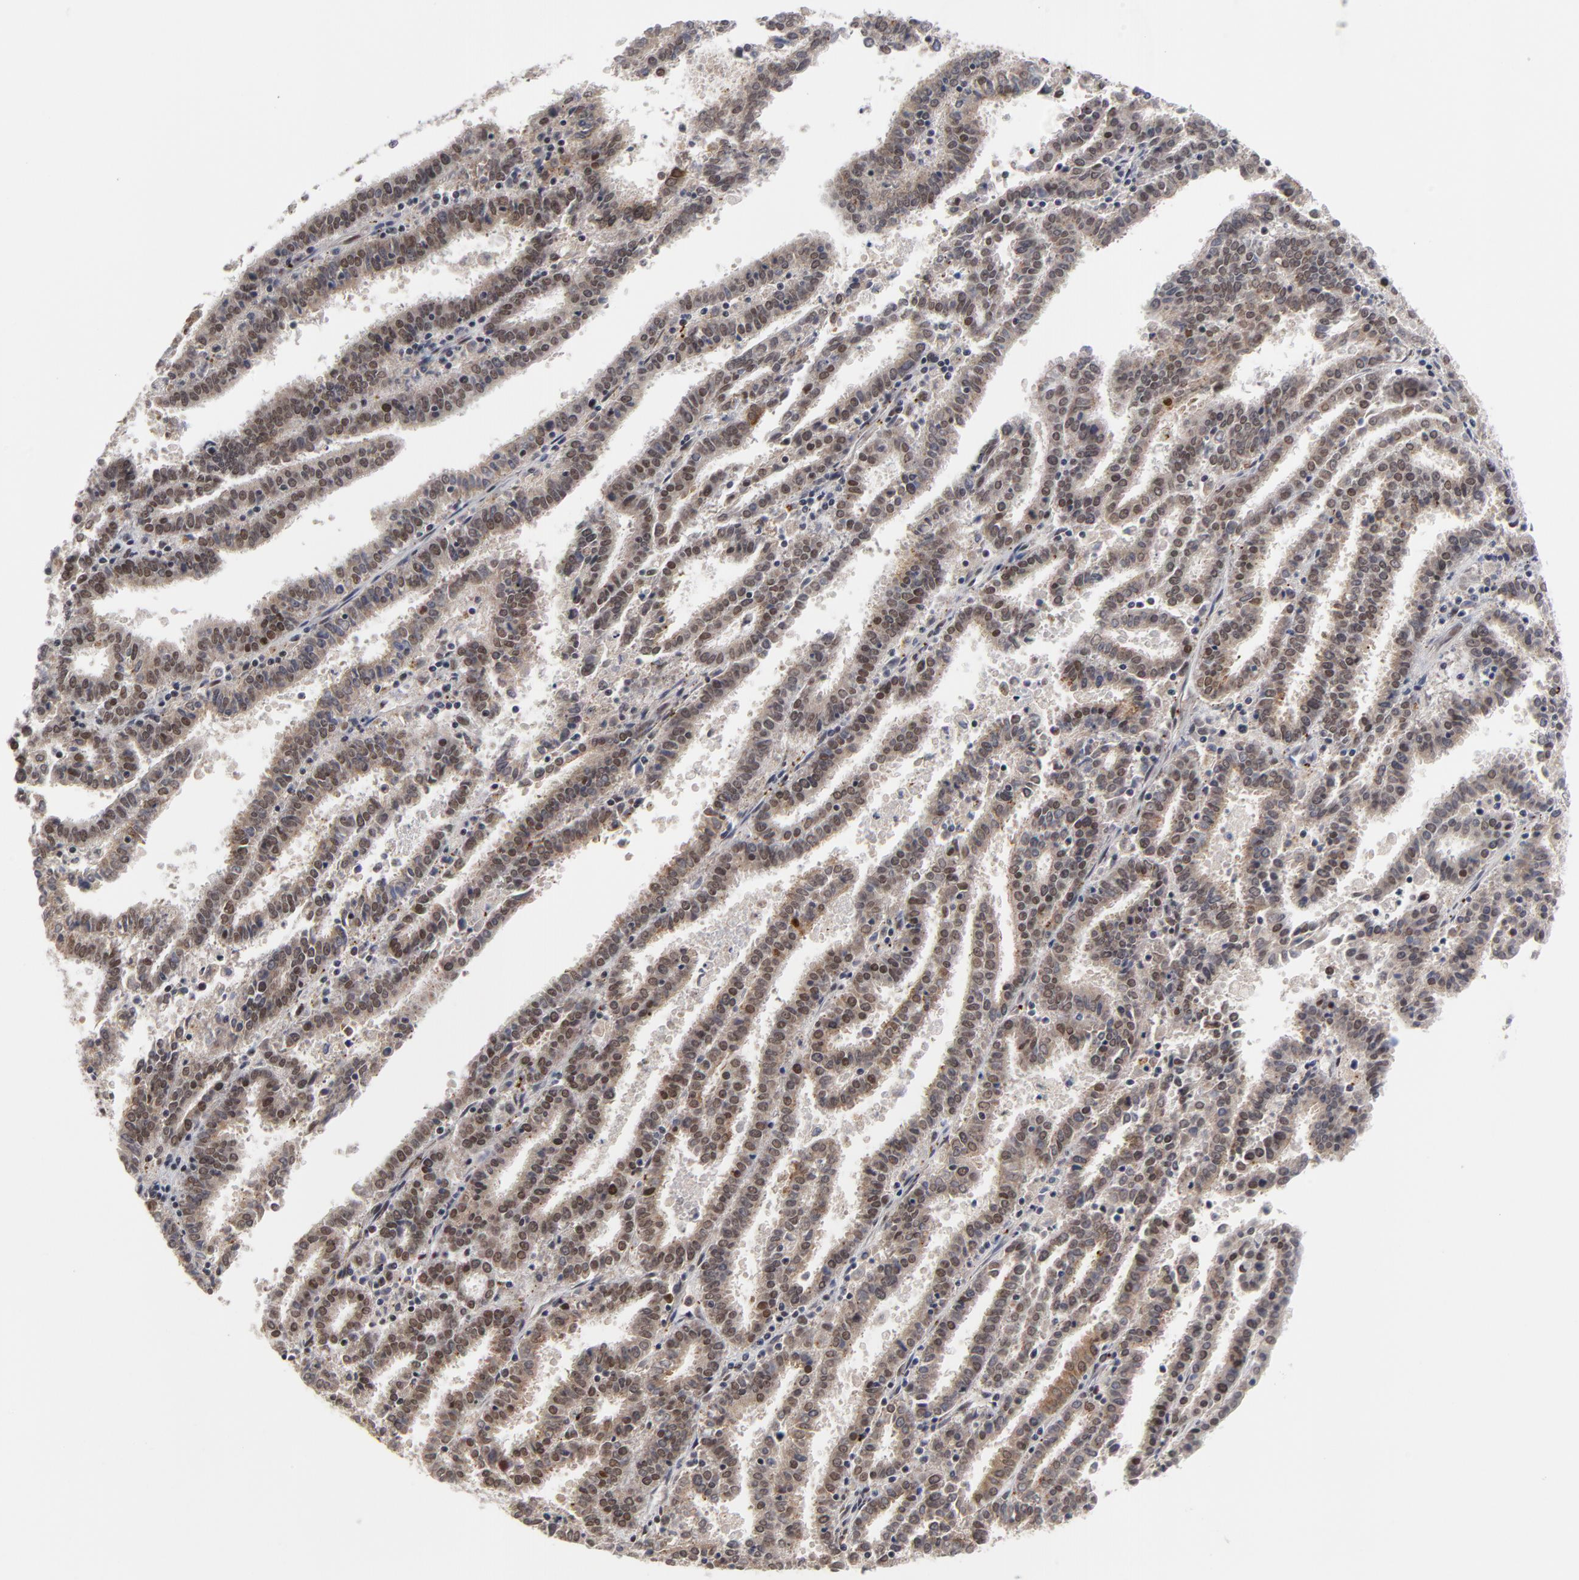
{"staining": {"intensity": "weak", "quantity": ">75%", "location": "nuclear"}, "tissue": "endometrial cancer", "cell_type": "Tumor cells", "image_type": "cancer", "snomed": [{"axis": "morphology", "description": "Adenocarcinoma, NOS"}, {"axis": "topography", "description": "Uterus"}], "caption": "Human endometrial cancer stained for a protein (brown) exhibits weak nuclear positive expression in approximately >75% of tumor cells.", "gene": "ZNF419", "patient": {"sex": "female", "age": 83}}